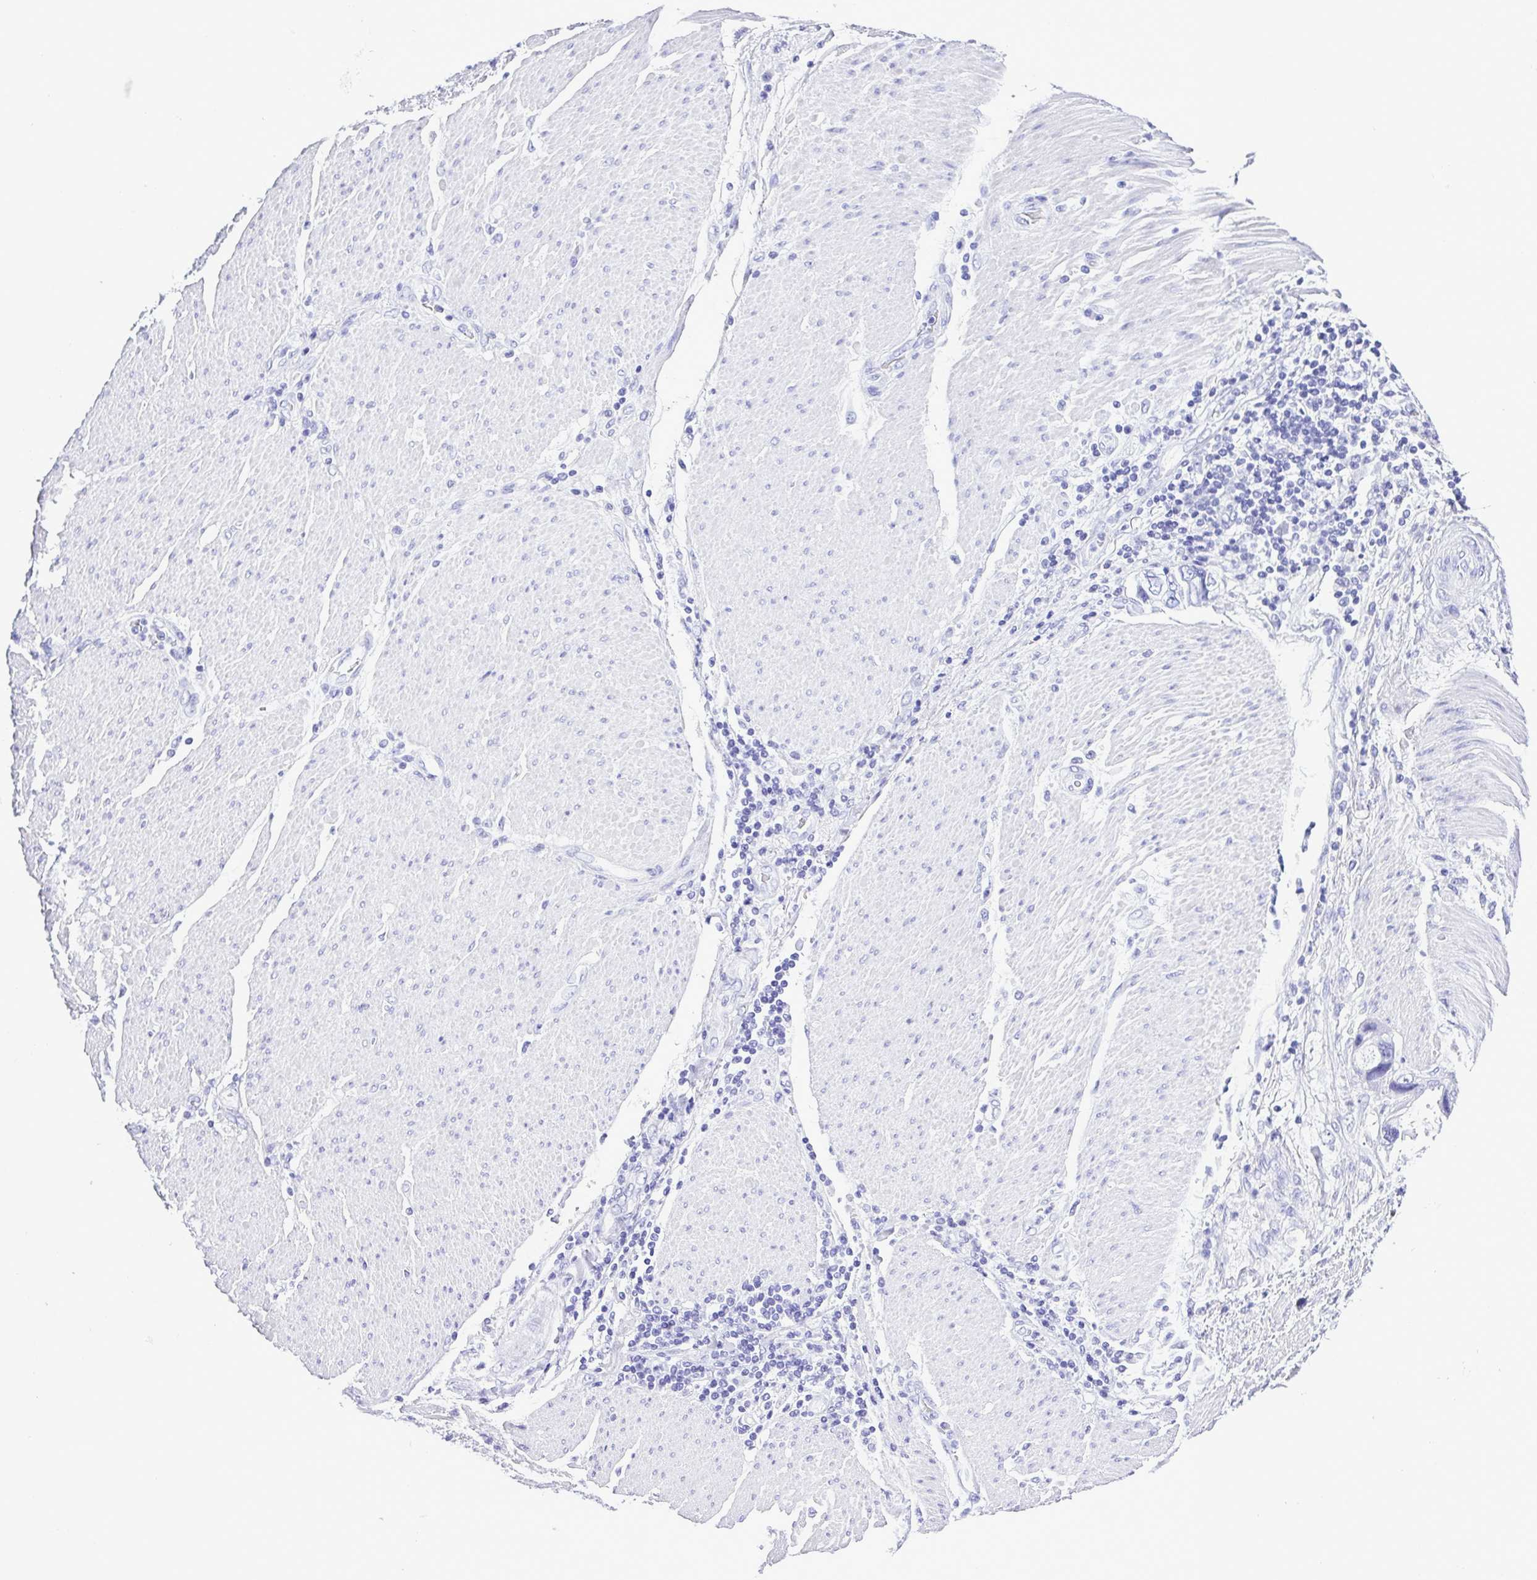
{"staining": {"intensity": "negative", "quantity": "none", "location": "none"}, "tissue": "stomach cancer", "cell_type": "Tumor cells", "image_type": "cancer", "snomed": [{"axis": "morphology", "description": "Adenocarcinoma, NOS"}, {"axis": "topography", "description": "Pancreas"}, {"axis": "topography", "description": "Stomach, upper"}], "caption": "Histopathology image shows no significant protein staining in tumor cells of stomach cancer (adenocarcinoma).", "gene": "SYT1", "patient": {"sex": "male", "age": 77}}